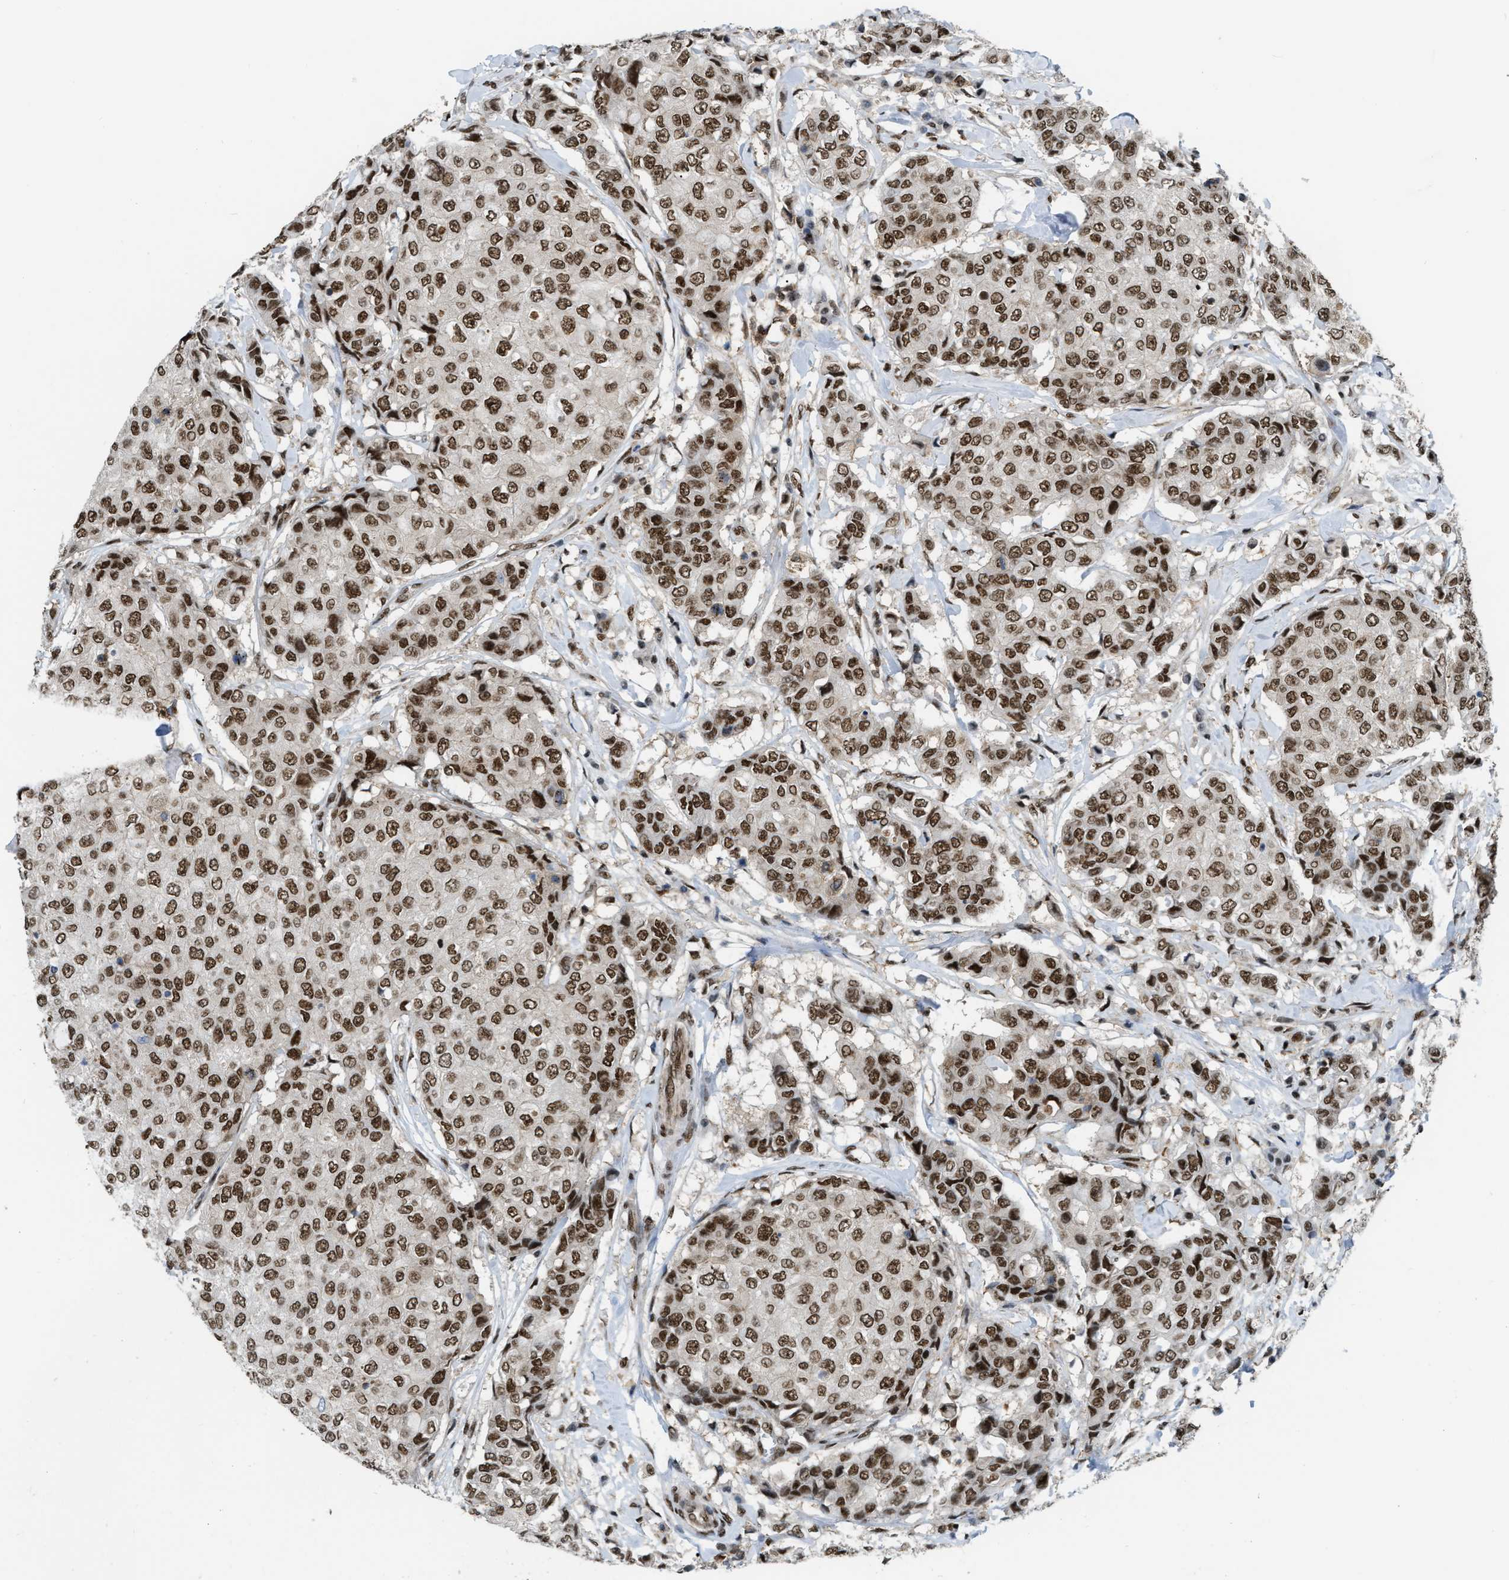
{"staining": {"intensity": "moderate", "quantity": ">75%", "location": "nuclear"}, "tissue": "breast cancer", "cell_type": "Tumor cells", "image_type": "cancer", "snomed": [{"axis": "morphology", "description": "Duct carcinoma"}, {"axis": "topography", "description": "Breast"}], "caption": "Immunohistochemical staining of human breast invasive ductal carcinoma demonstrates moderate nuclear protein staining in about >75% of tumor cells. (Brightfield microscopy of DAB IHC at high magnification).", "gene": "NUMA1", "patient": {"sex": "female", "age": 27}}